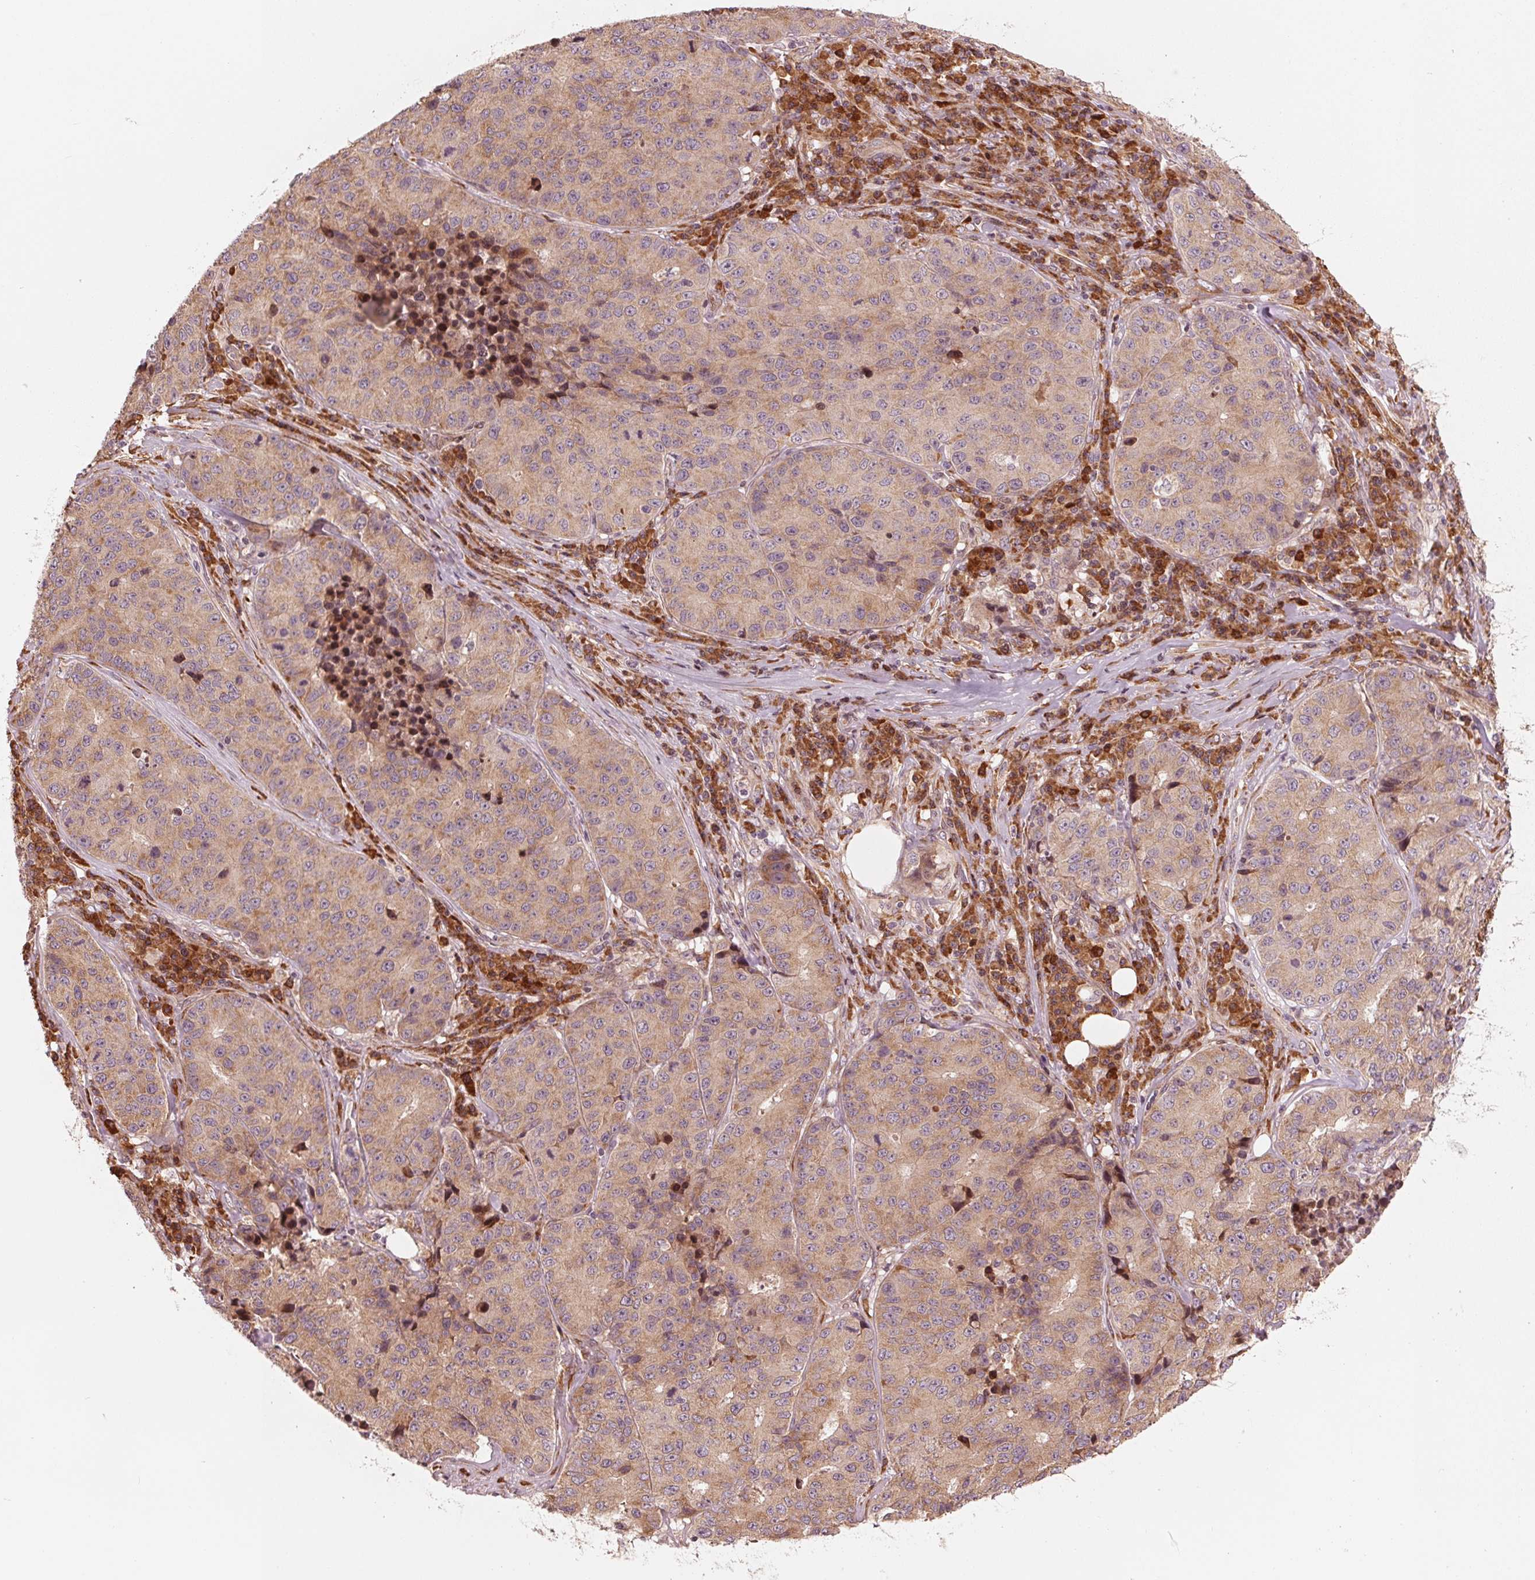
{"staining": {"intensity": "weak", "quantity": ">75%", "location": "cytoplasmic/membranous"}, "tissue": "stomach cancer", "cell_type": "Tumor cells", "image_type": "cancer", "snomed": [{"axis": "morphology", "description": "Adenocarcinoma, NOS"}, {"axis": "topography", "description": "Stomach"}], "caption": "The micrograph displays a brown stain indicating the presence of a protein in the cytoplasmic/membranous of tumor cells in stomach cancer (adenocarcinoma).", "gene": "CMIP", "patient": {"sex": "male", "age": 71}}